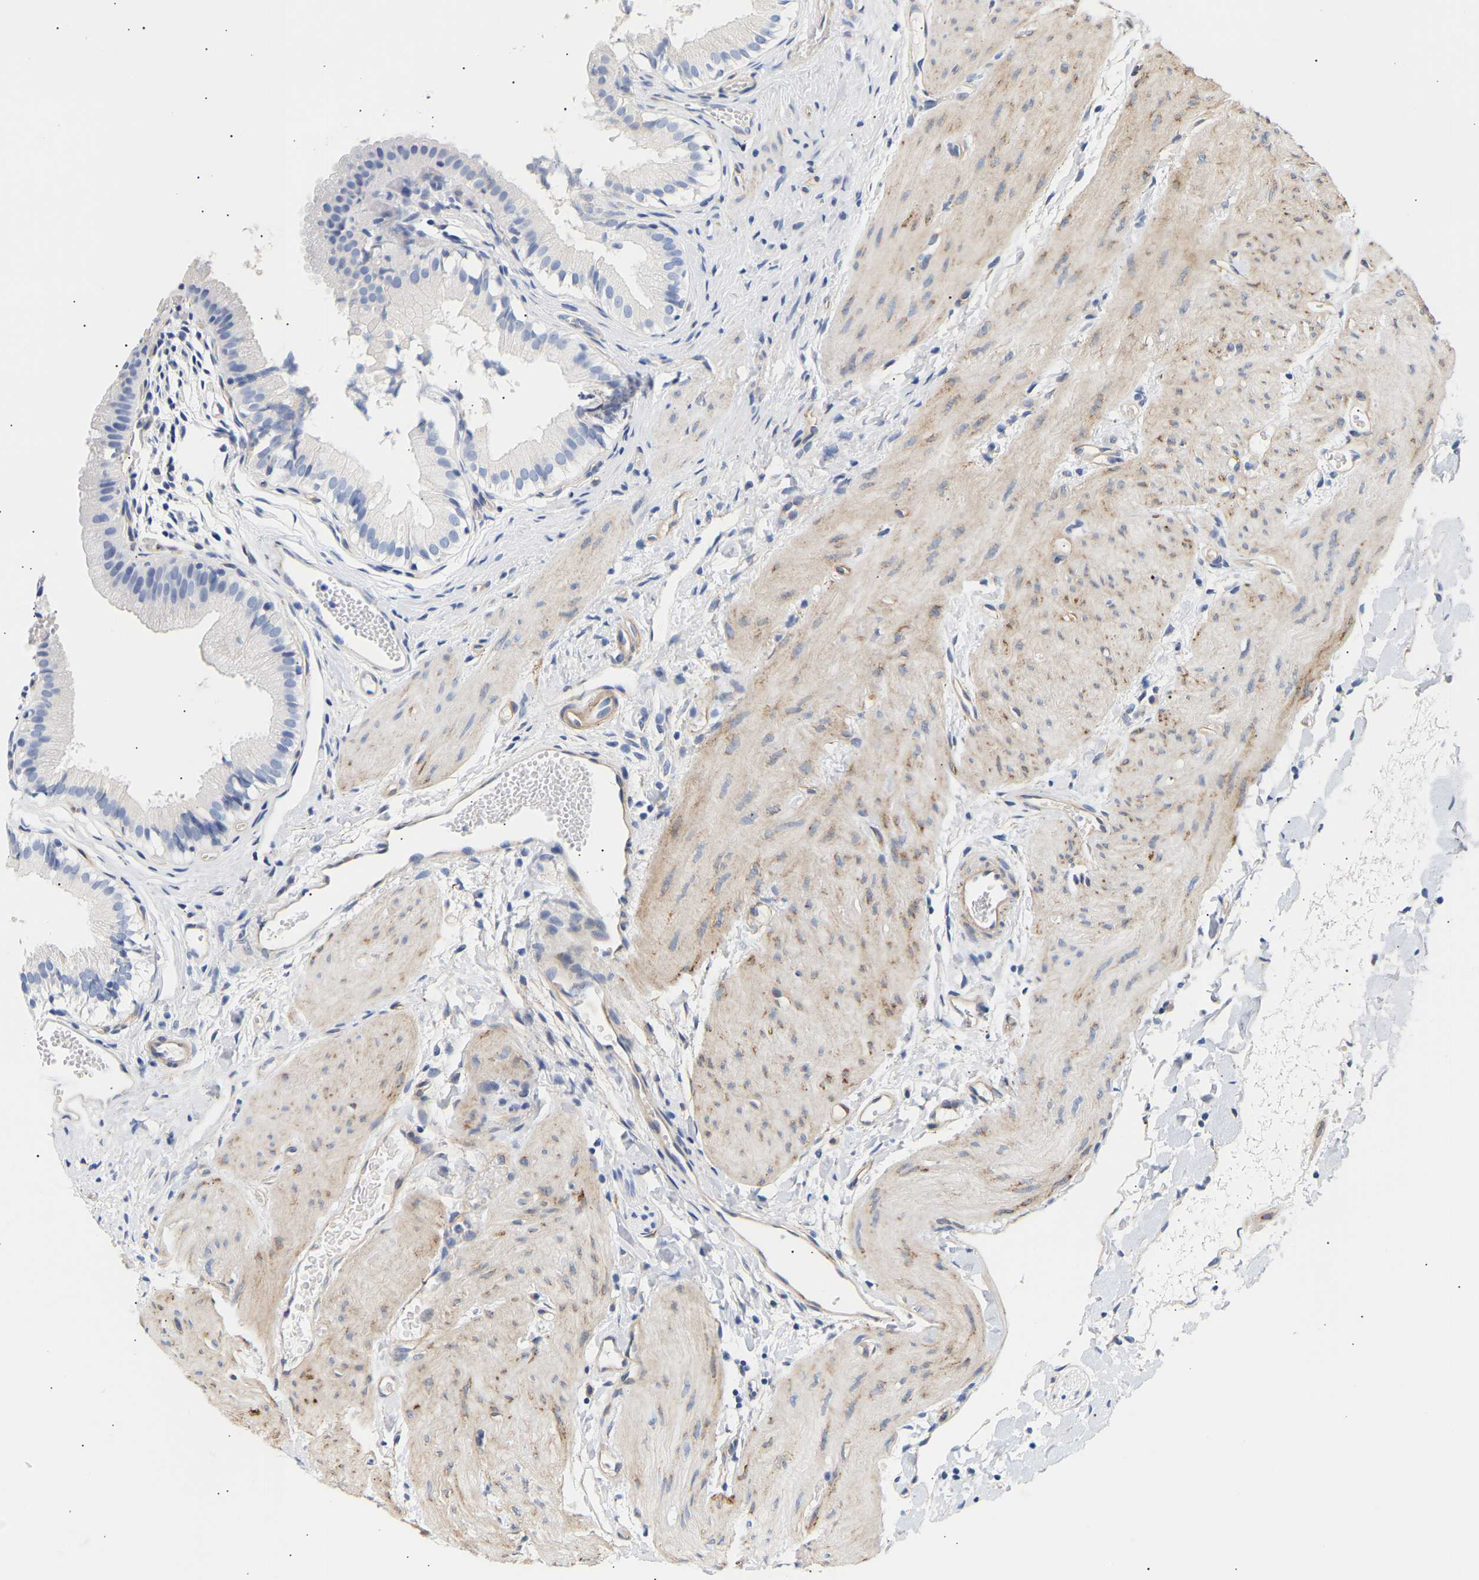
{"staining": {"intensity": "negative", "quantity": "none", "location": "none"}, "tissue": "gallbladder", "cell_type": "Glandular cells", "image_type": "normal", "snomed": [{"axis": "morphology", "description": "Normal tissue, NOS"}, {"axis": "topography", "description": "Gallbladder"}], "caption": "This is an IHC micrograph of unremarkable human gallbladder. There is no expression in glandular cells.", "gene": "IGFBP7", "patient": {"sex": "female", "age": 26}}